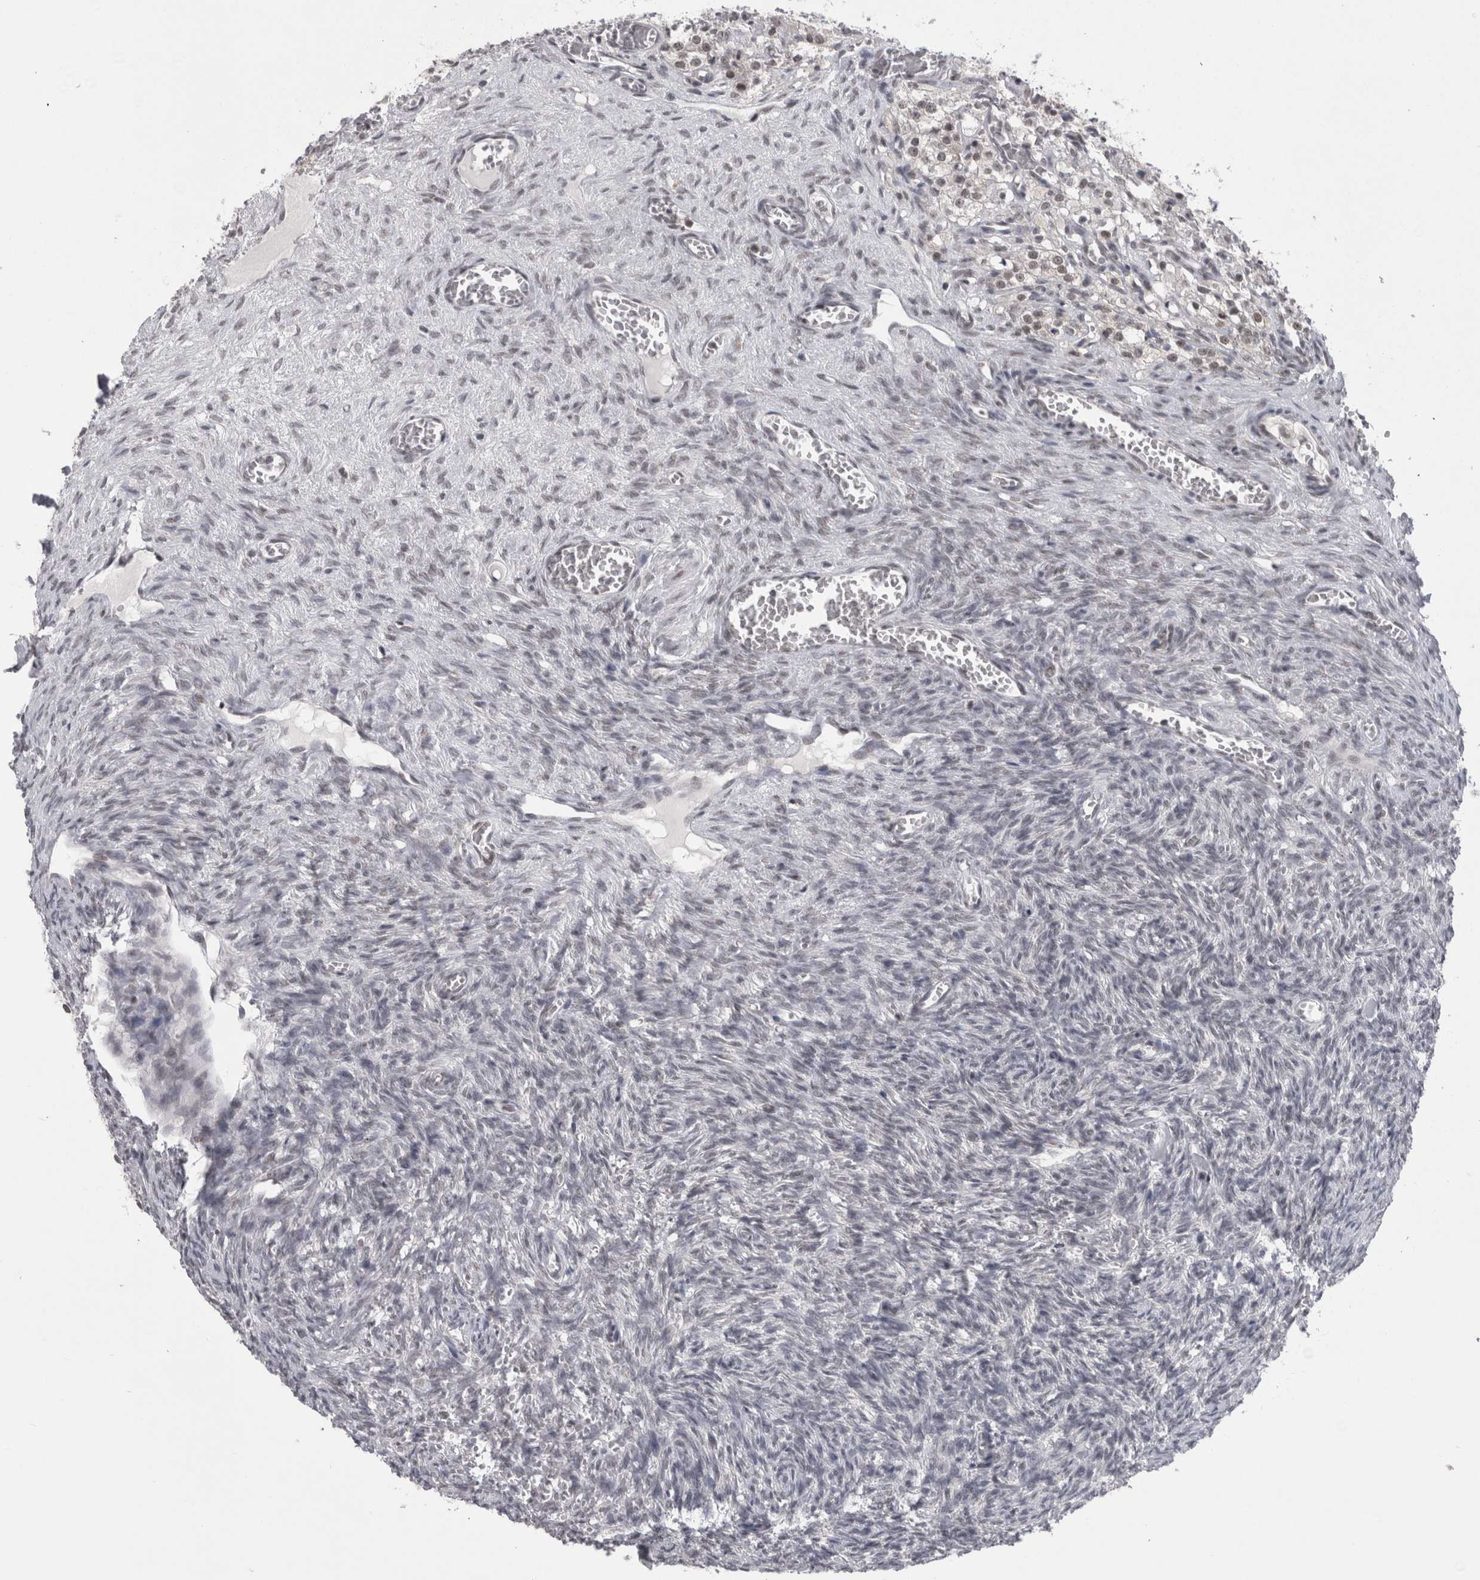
{"staining": {"intensity": "negative", "quantity": "none", "location": "none"}, "tissue": "ovary", "cell_type": "Ovarian stroma cells", "image_type": "normal", "snomed": [{"axis": "morphology", "description": "Normal tissue, NOS"}, {"axis": "topography", "description": "Ovary"}], "caption": "Ovarian stroma cells are negative for protein expression in unremarkable human ovary. (DAB (3,3'-diaminobenzidine) immunohistochemistry (IHC), high magnification).", "gene": "PSMB2", "patient": {"sex": "female", "age": 27}}